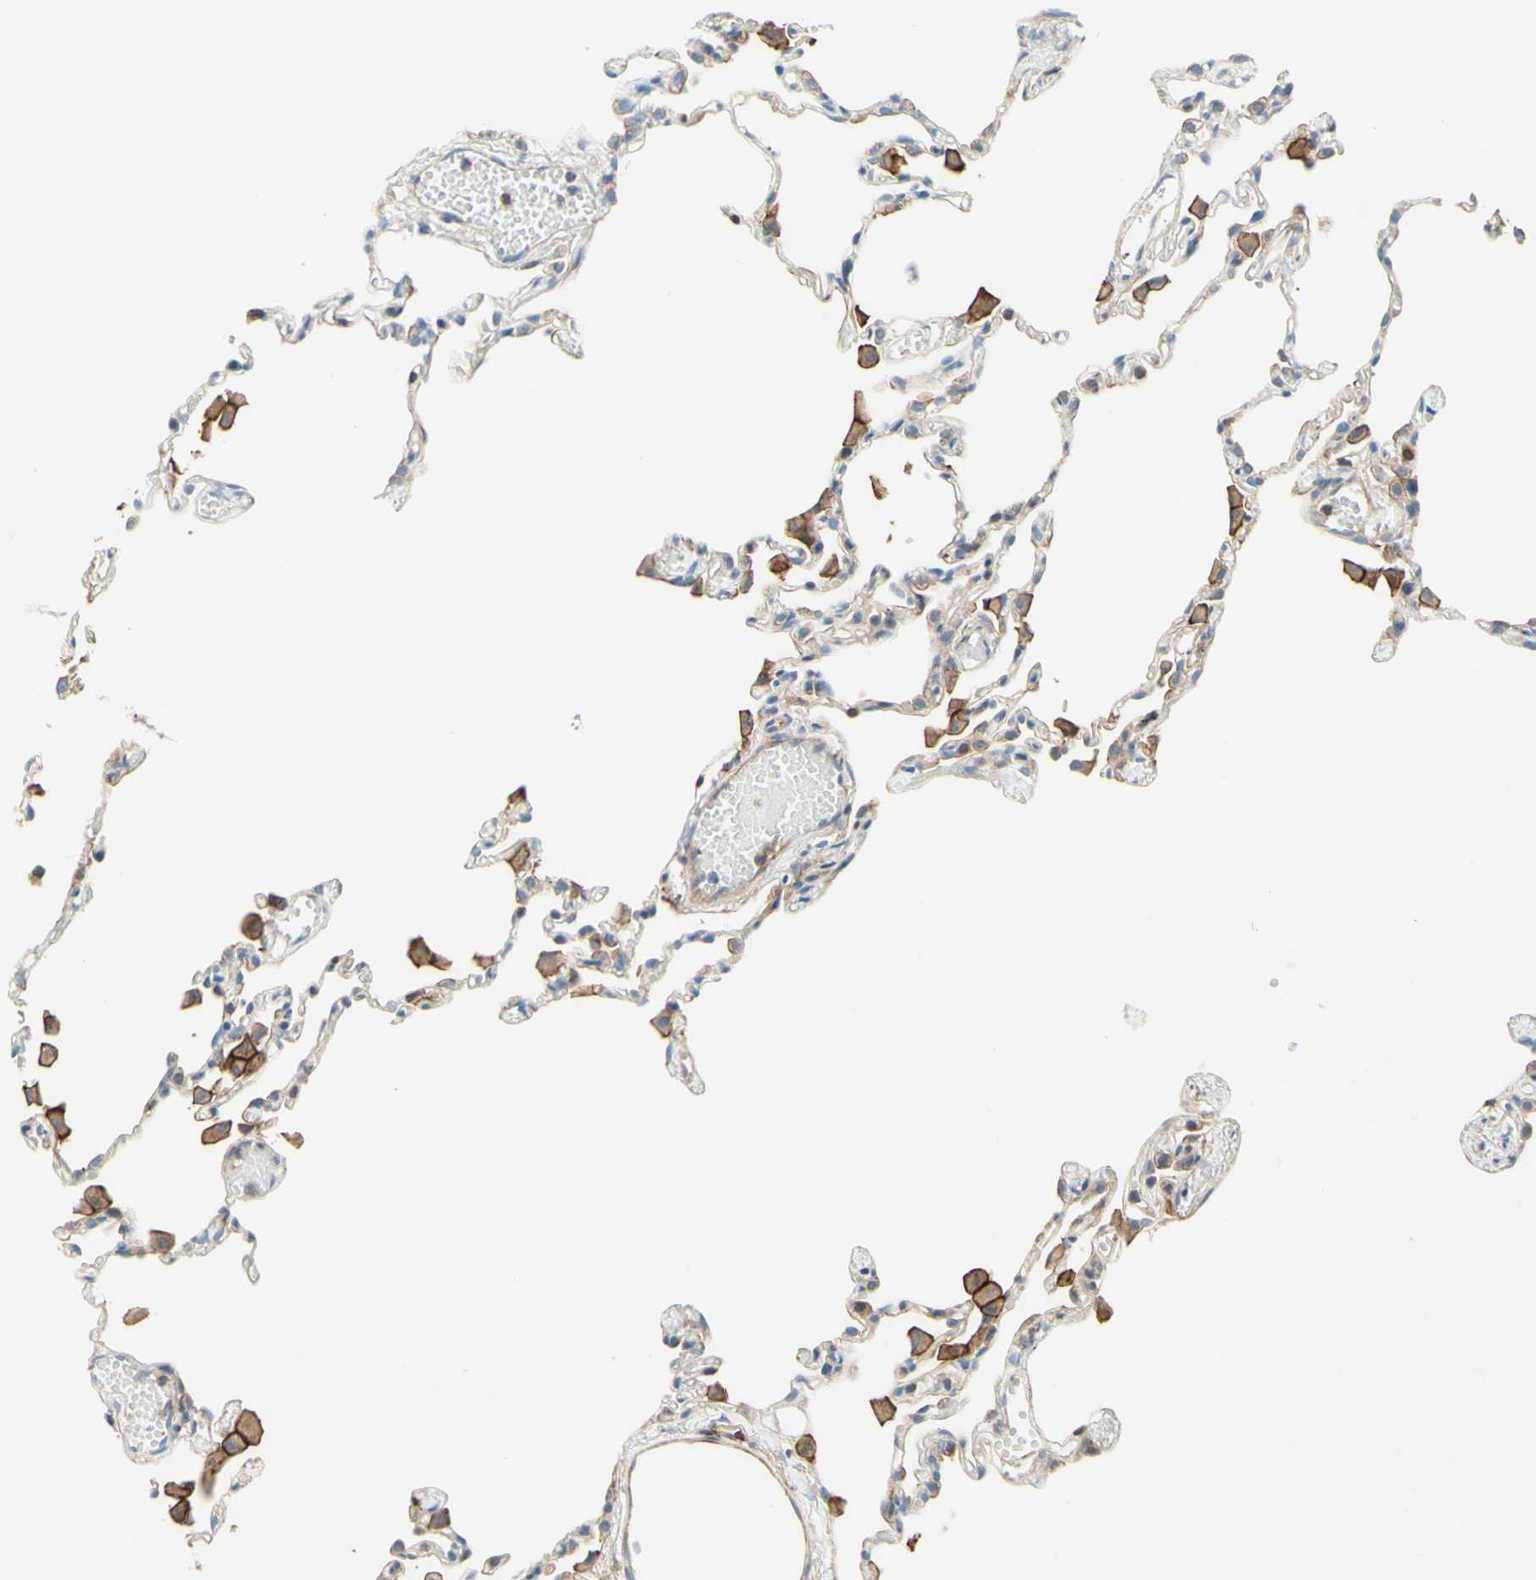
{"staining": {"intensity": "negative", "quantity": "none", "location": "none"}, "tissue": "lung", "cell_type": "Alveolar cells", "image_type": "normal", "snomed": [{"axis": "morphology", "description": "Normal tissue, NOS"}, {"axis": "topography", "description": "Lung"}], "caption": "High magnification brightfield microscopy of benign lung stained with DAB (3,3'-diaminobenzidine) (brown) and counterstained with hematoxylin (blue): alveolar cells show no significant expression.", "gene": "SEMA4C", "patient": {"sex": "female", "age": 49}}